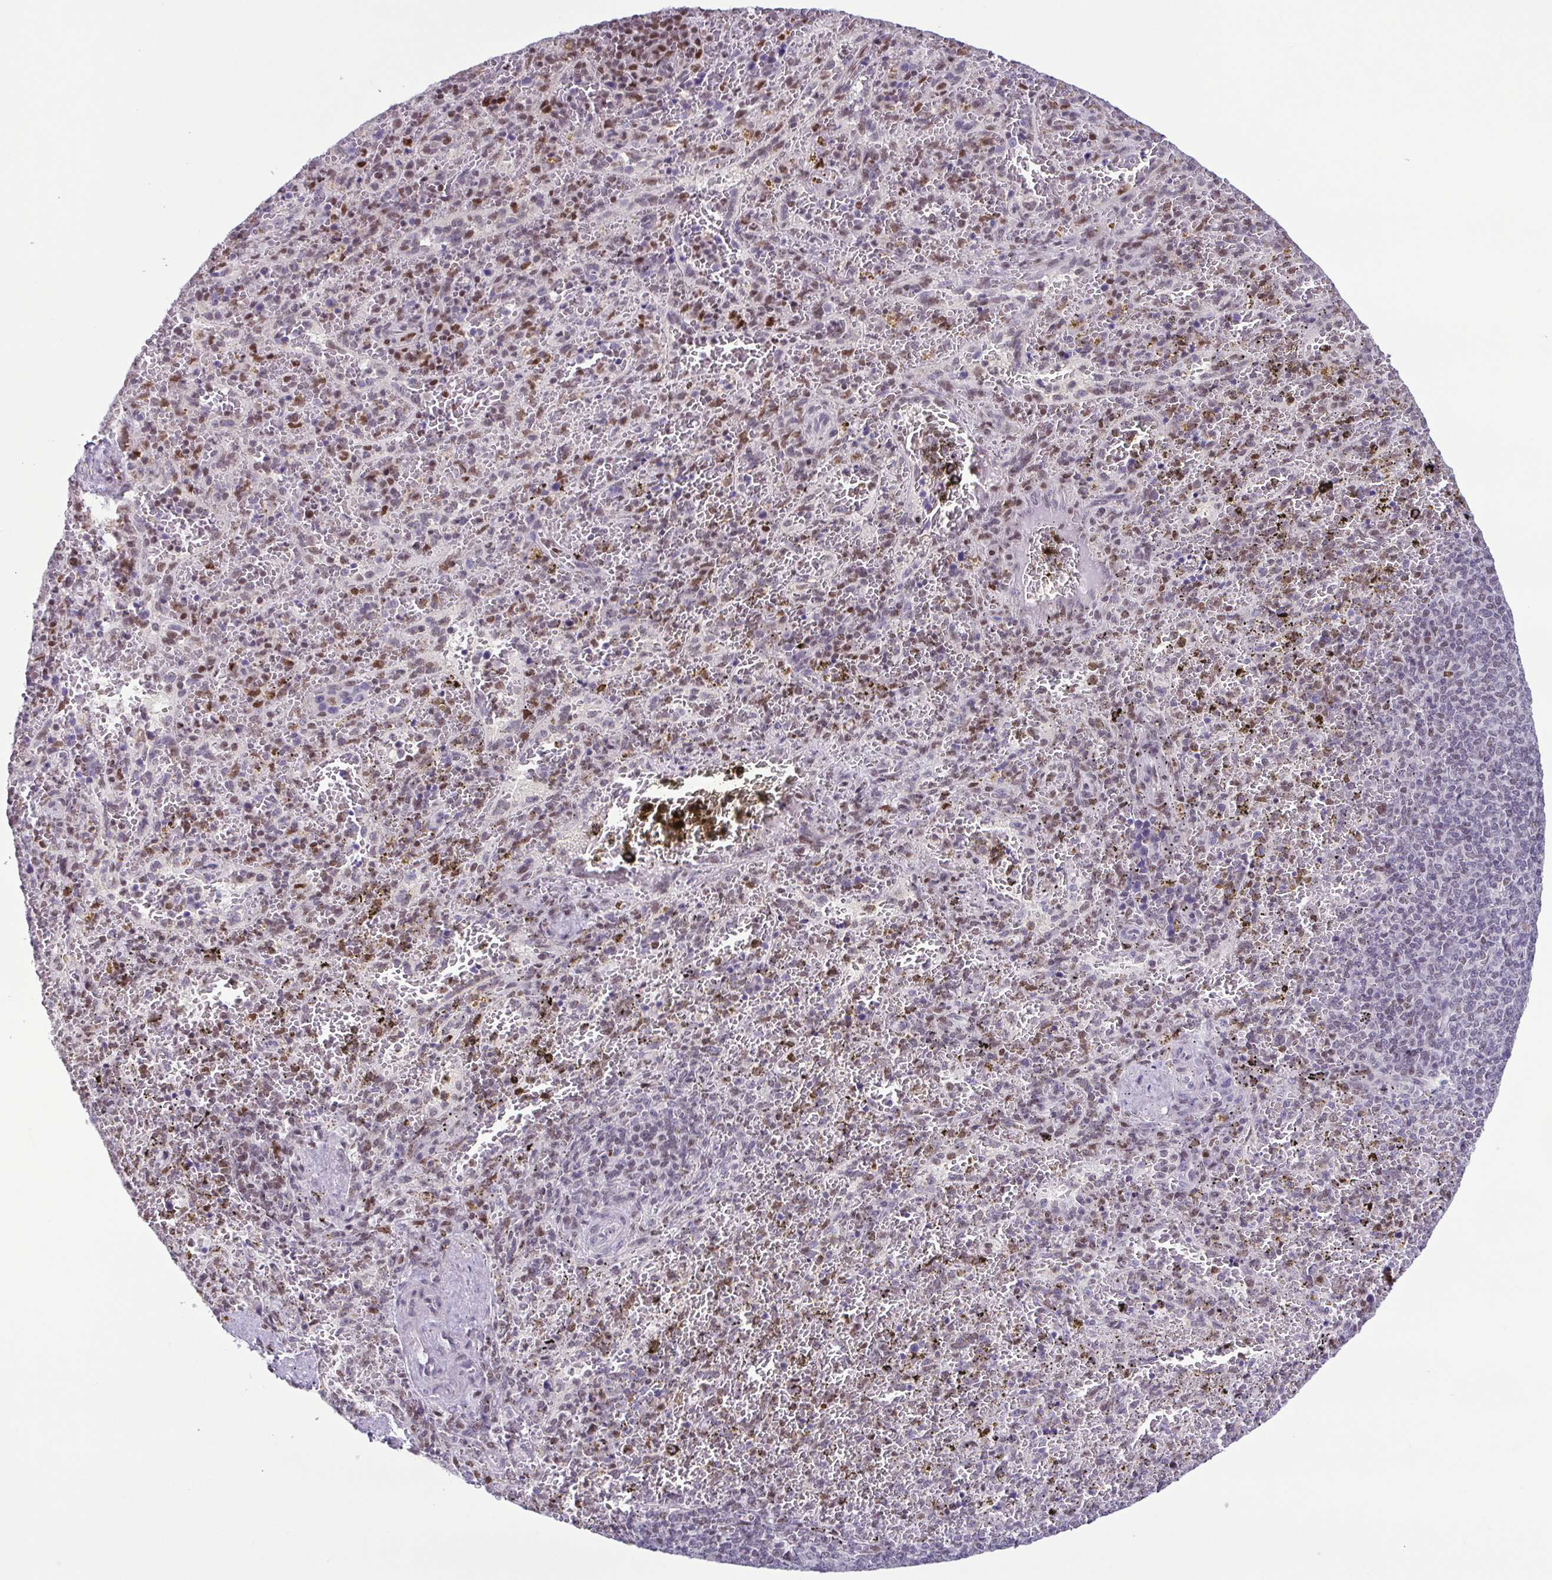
{"staining": {"intensity": "weak", "quantity": "<25%", "location": "nuclear"}, "tissue": "spleen", "cell_type": "Cells in red pulp", "image_type": "normal", "snomed": [{"axis": "morphology", "description": "Normal tissue, NOS"}, {"axis": "topography", "description": "Spleen"}], "caption": "IHC histopathology image of normal spleen stained for a protein (brown), which shows no positivity in cells in red pulp. The staining is performed using DAB brown chromogen with nuclei counter-stained in using hematoxylin.", "gene": "IRF1", "patient": {"sex": "female", "age": 50}}